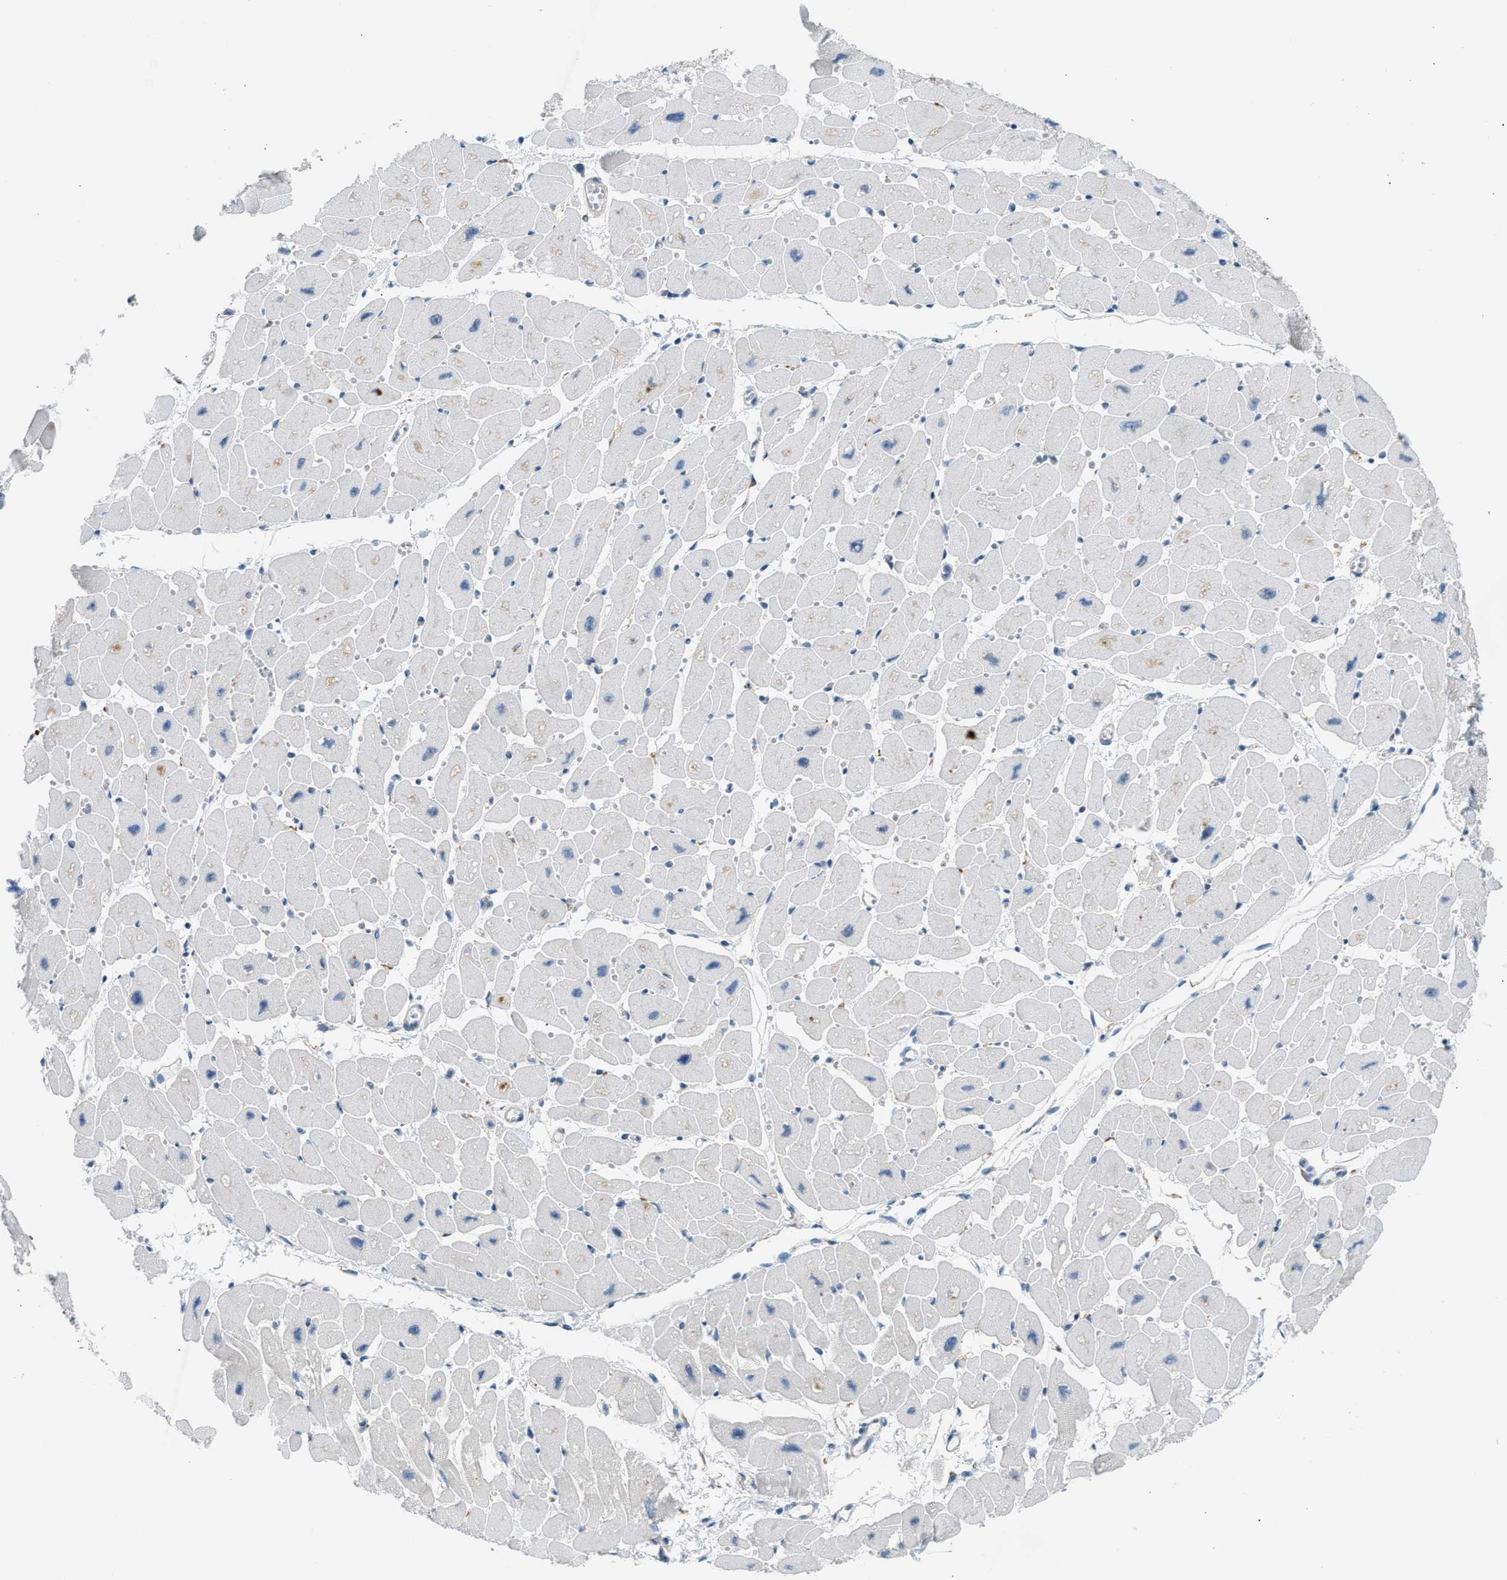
{"staining": {"intensity": "weak", "quantity": "<25%", "location": "cytoplasmic/membranous"}, "tissue": "heart muscle", "cell_type": "Cardiomyocytes", "image_type": "normal", "snomed": [{"axis": "morphology", "description": "Normal tissue, NOS"}, {"axis": "topography", "description": "Heart"}], "caption": "A high-resolution histopathology image shows immunohistochemistry (IHC) staining of normal heart muscle, which shows no significant staining in cardiomyocytes. Brightfield microscopy of immunohistochemistry (IHC) stained with DAB (brown) and hematoxylin (blue), captured at high magnification.", "gene": "KCNC2", "patient": {"sex": "female", "age": 54}}